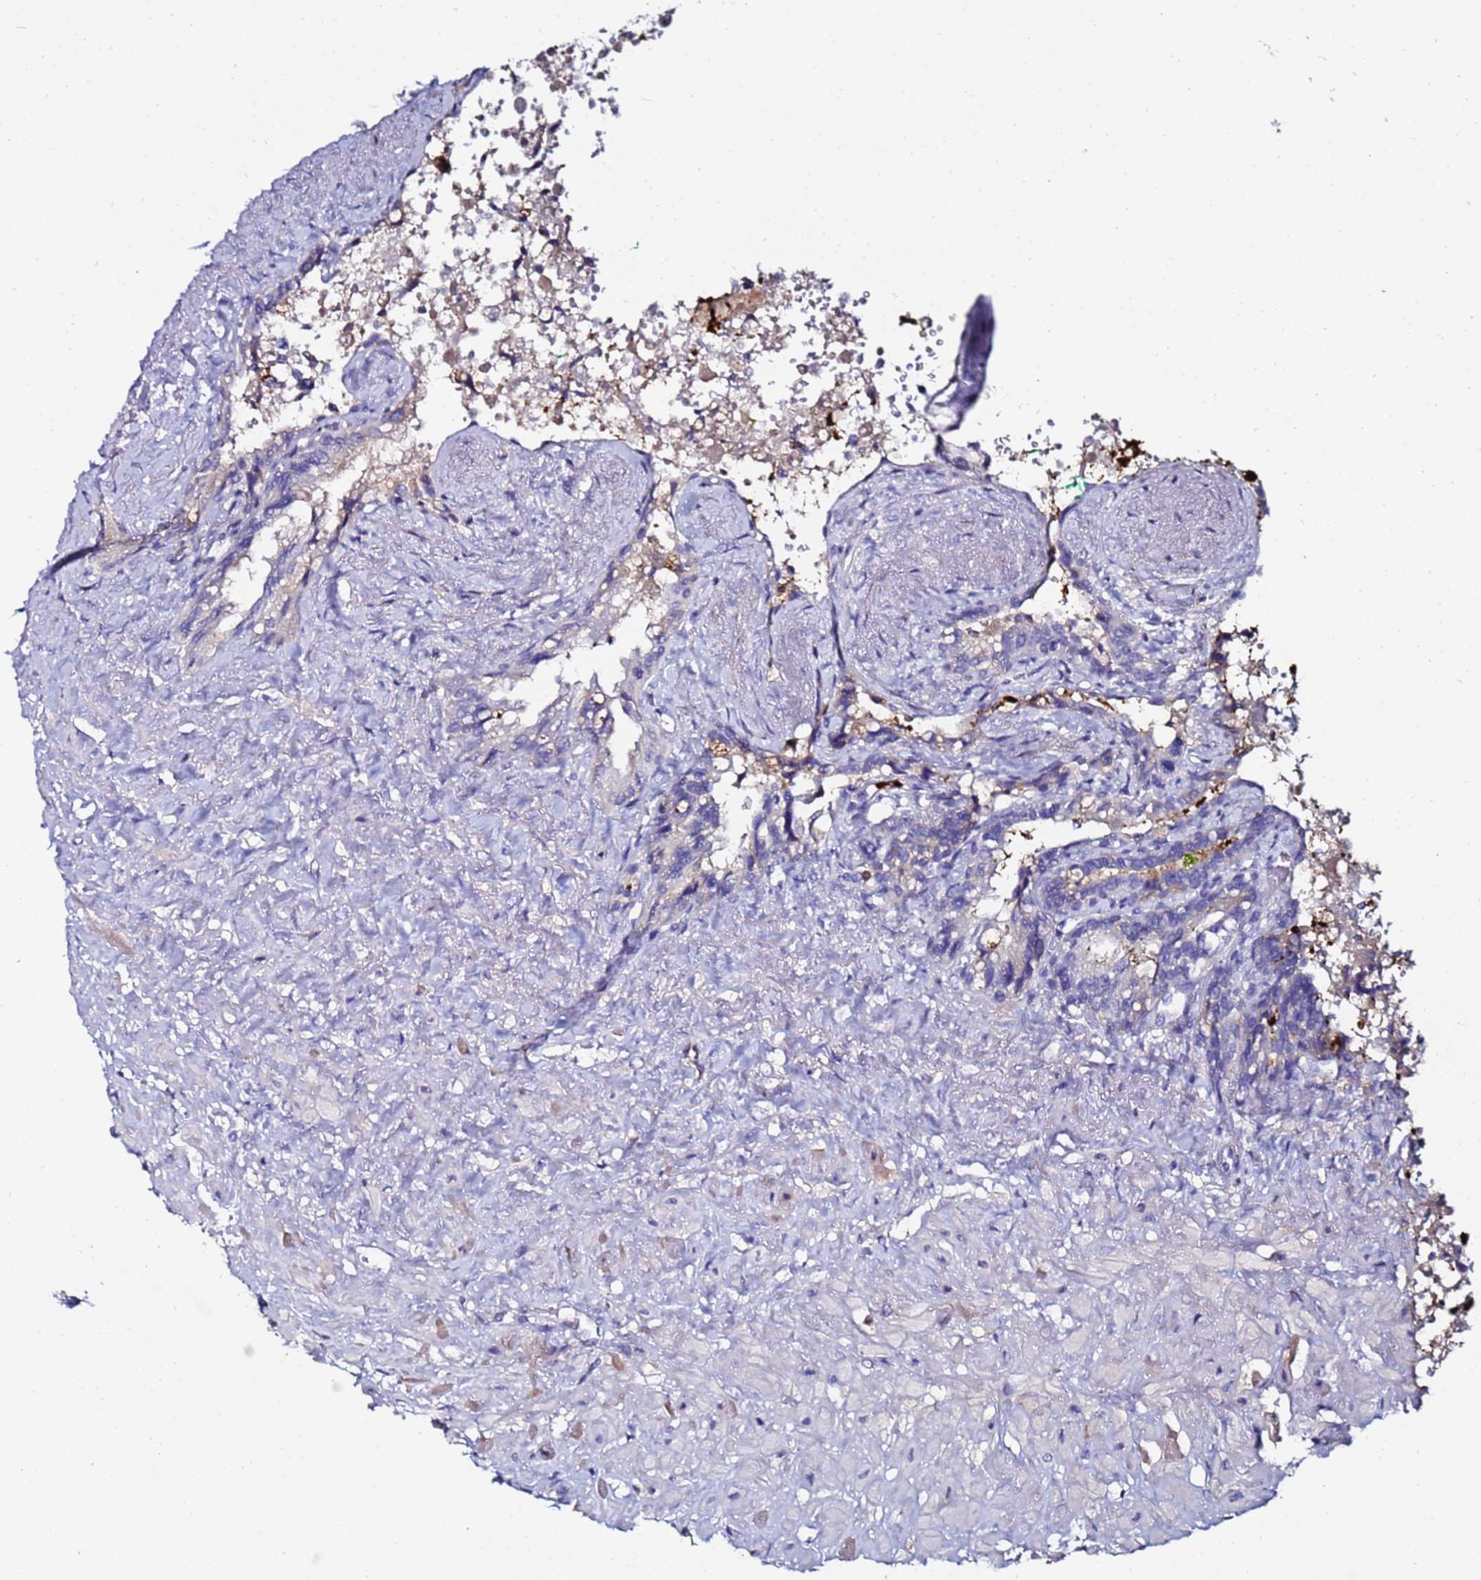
{"staining": {"intensity": "negative", "quantity": "none", "location": "none"}, "tissue": "seminal vesicle", "cell_type": "Glandular cells", "image_type": "normal", "snomed": [{"axis": "morphology", "description": "Normal tissue, NOS"}, {"axis": "topography", "description": "Seminal veicle"}, {"axis": "topography", "description": "Peripheral nerve tissue"}], "caption": "Image shows no protein positivity in glandular cells of unremarkable seminal vesicle. The staining was performed using DAB (3,3'-diaminobenzidine) to visualize the protein expression in brown, while the nuclei were stained in blue with hematoxylin (Magnification: 20x).", "gene": "TUBAL3", "patient": {"sex": "male", "age": 60}}